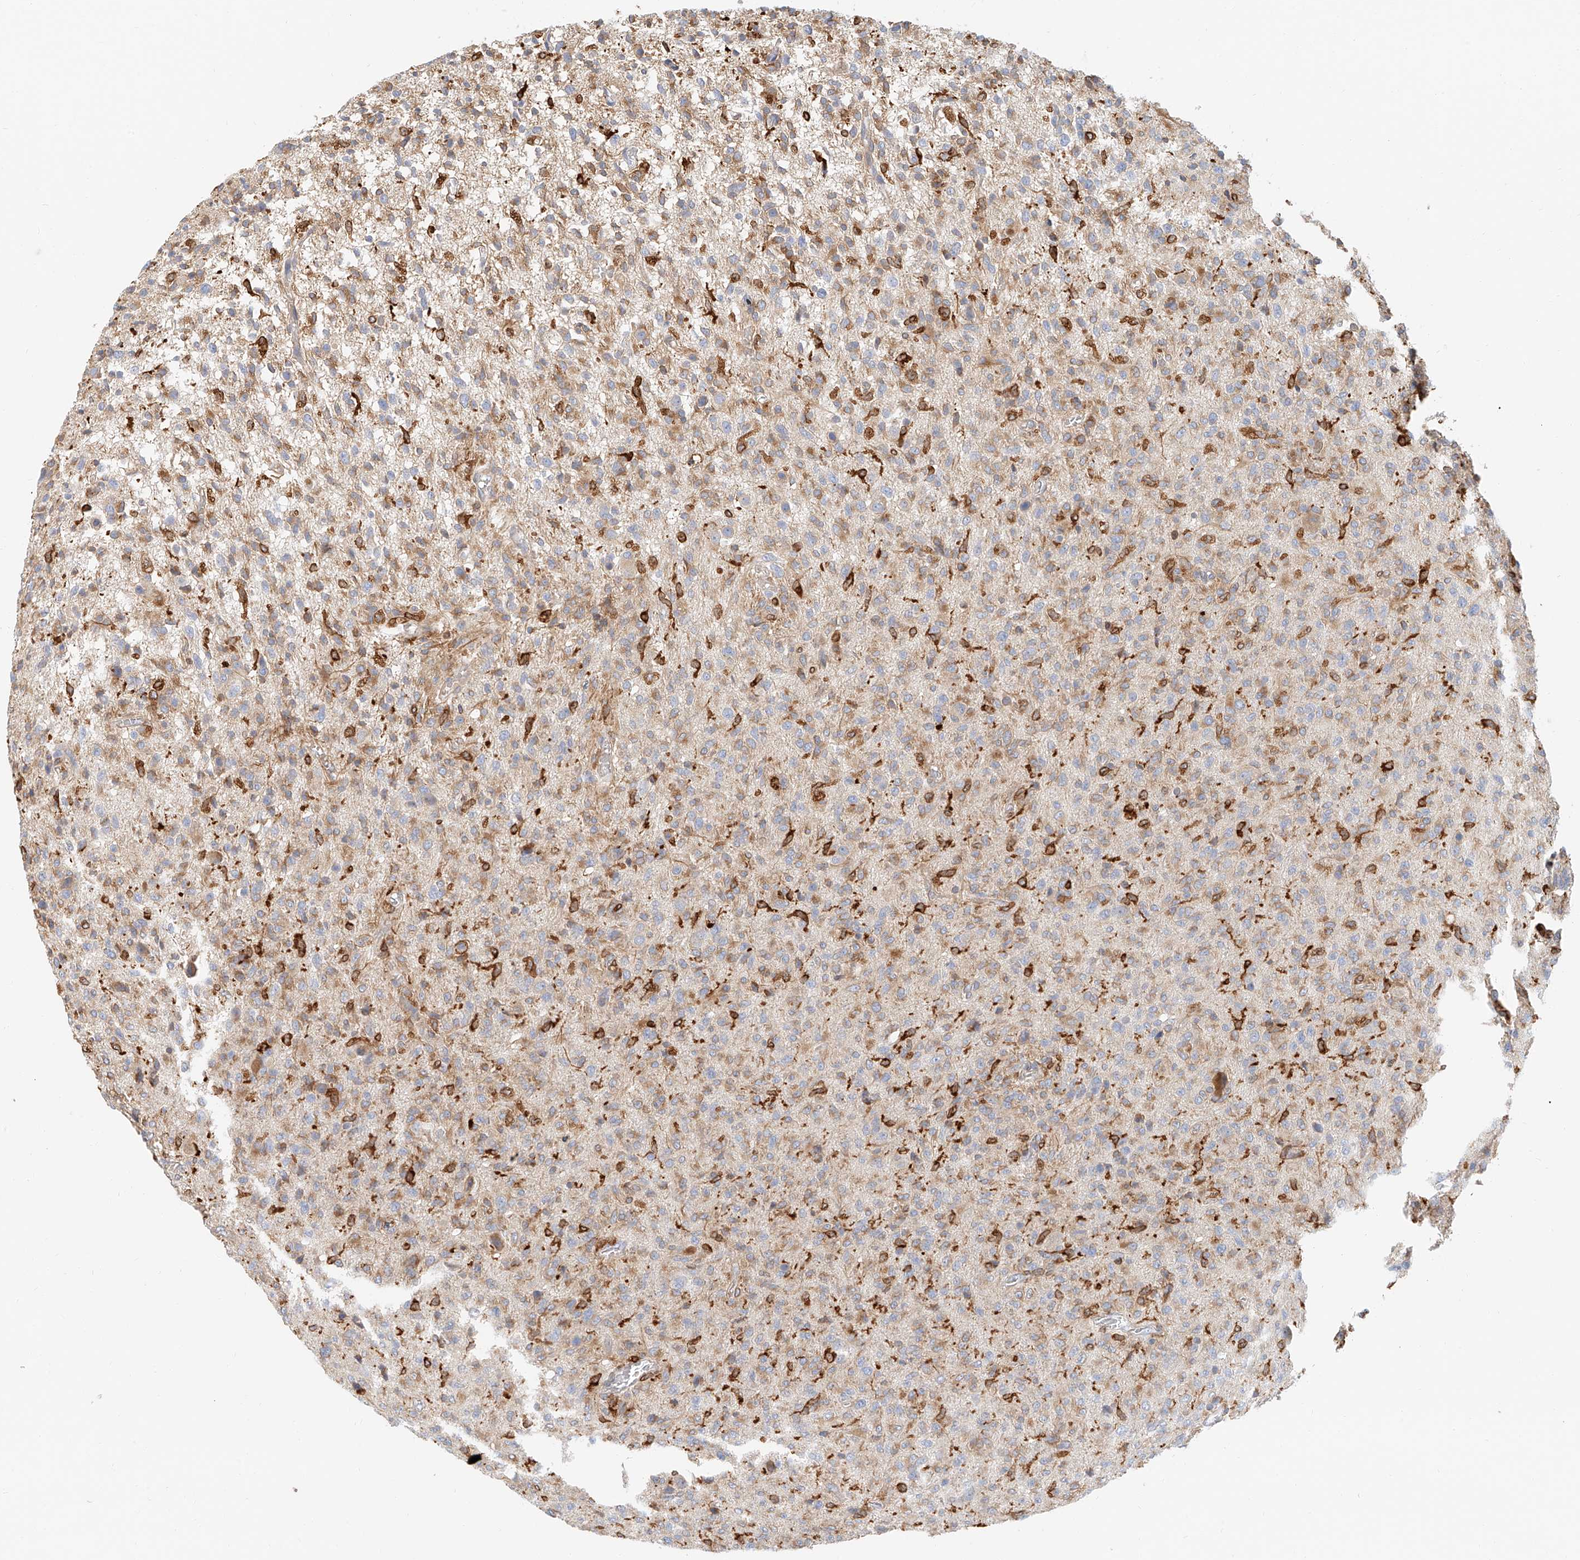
{"staining": {"intensity": "weak", "quantity": "25%-75%", "location": "cytoplasmic/membranous"}, "tissue": "glioma", "cell_type": "Tumor cells", "image_type": "cancer", "snomed": [{"axis": "morphology", "description": "Glioma, malignant, High grade"}, {"axis": "topography", "description": "Brain"}], "caption": "Brown immunohistochemical staining in human malignant glioma (high-grade) reveals weak cytoplasmic/membranous expression in about 25%-75% of tumor cells. The protein of interest is shown in brown color, while the nuclei are stained blue.", "gene": "DHRS7", "patient": {"sex": "female", "age": 57}}